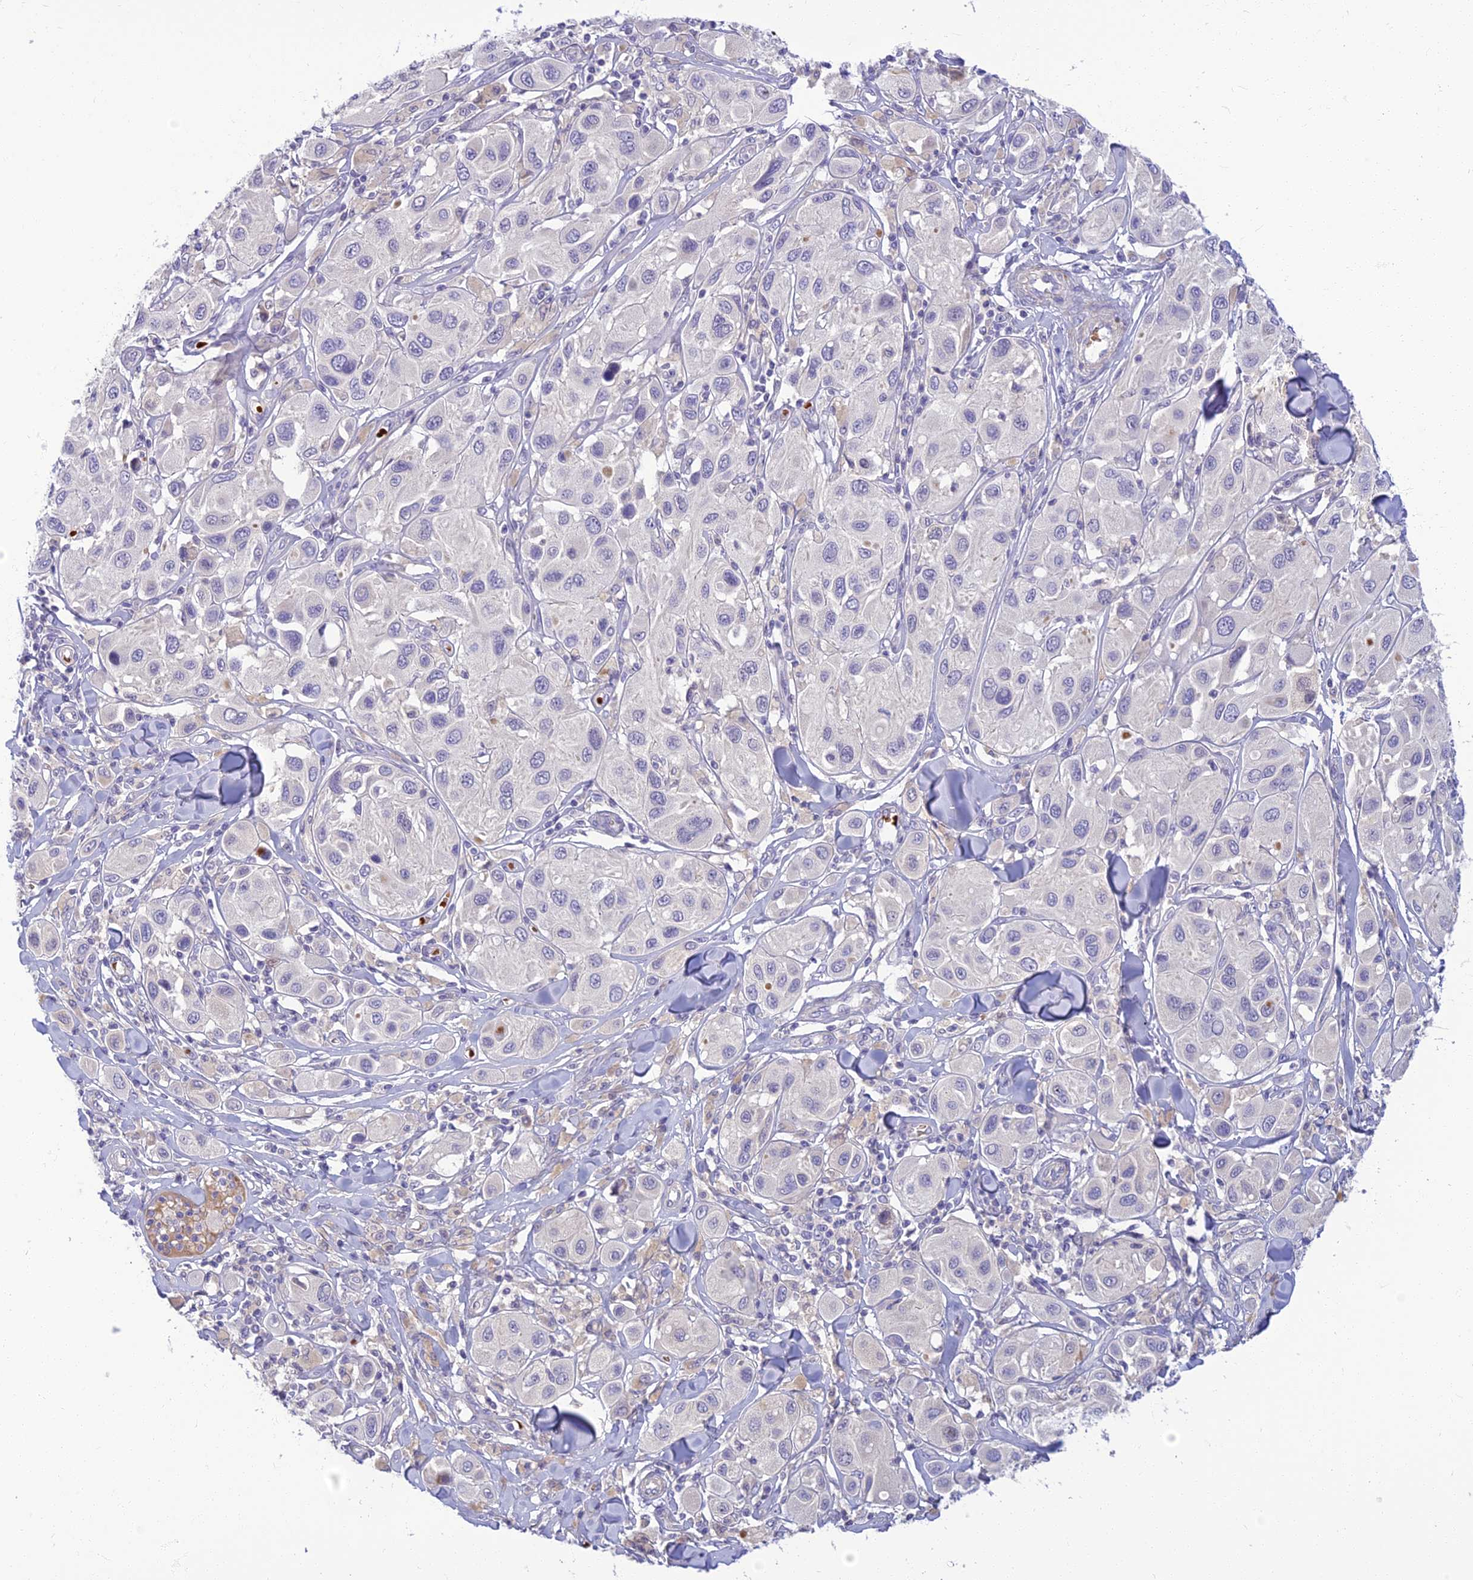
{"staining": {"intensity": "negative", "quantity": "none", "location": "none"}, "tissue": "melanoma", "cell_type": "Tumor cells", "image_type": "cancer", "snomed": [{"axis": "morphology", "description": "Malignant melanoma, Metastatic site"}, {"axis": "topography", "description": "Skin"}], "caption": "Protein analysis of melanoma reveals no significant positivity in tumor cells. (Stains: DAB (3,3'-diaminobenzidine) IHC with hematoxylin counter stain, Microscopy: brightfield microscopy at high magnification).", "gene": "CLIP4", "patient": {"sex": "male", "age": 41}}